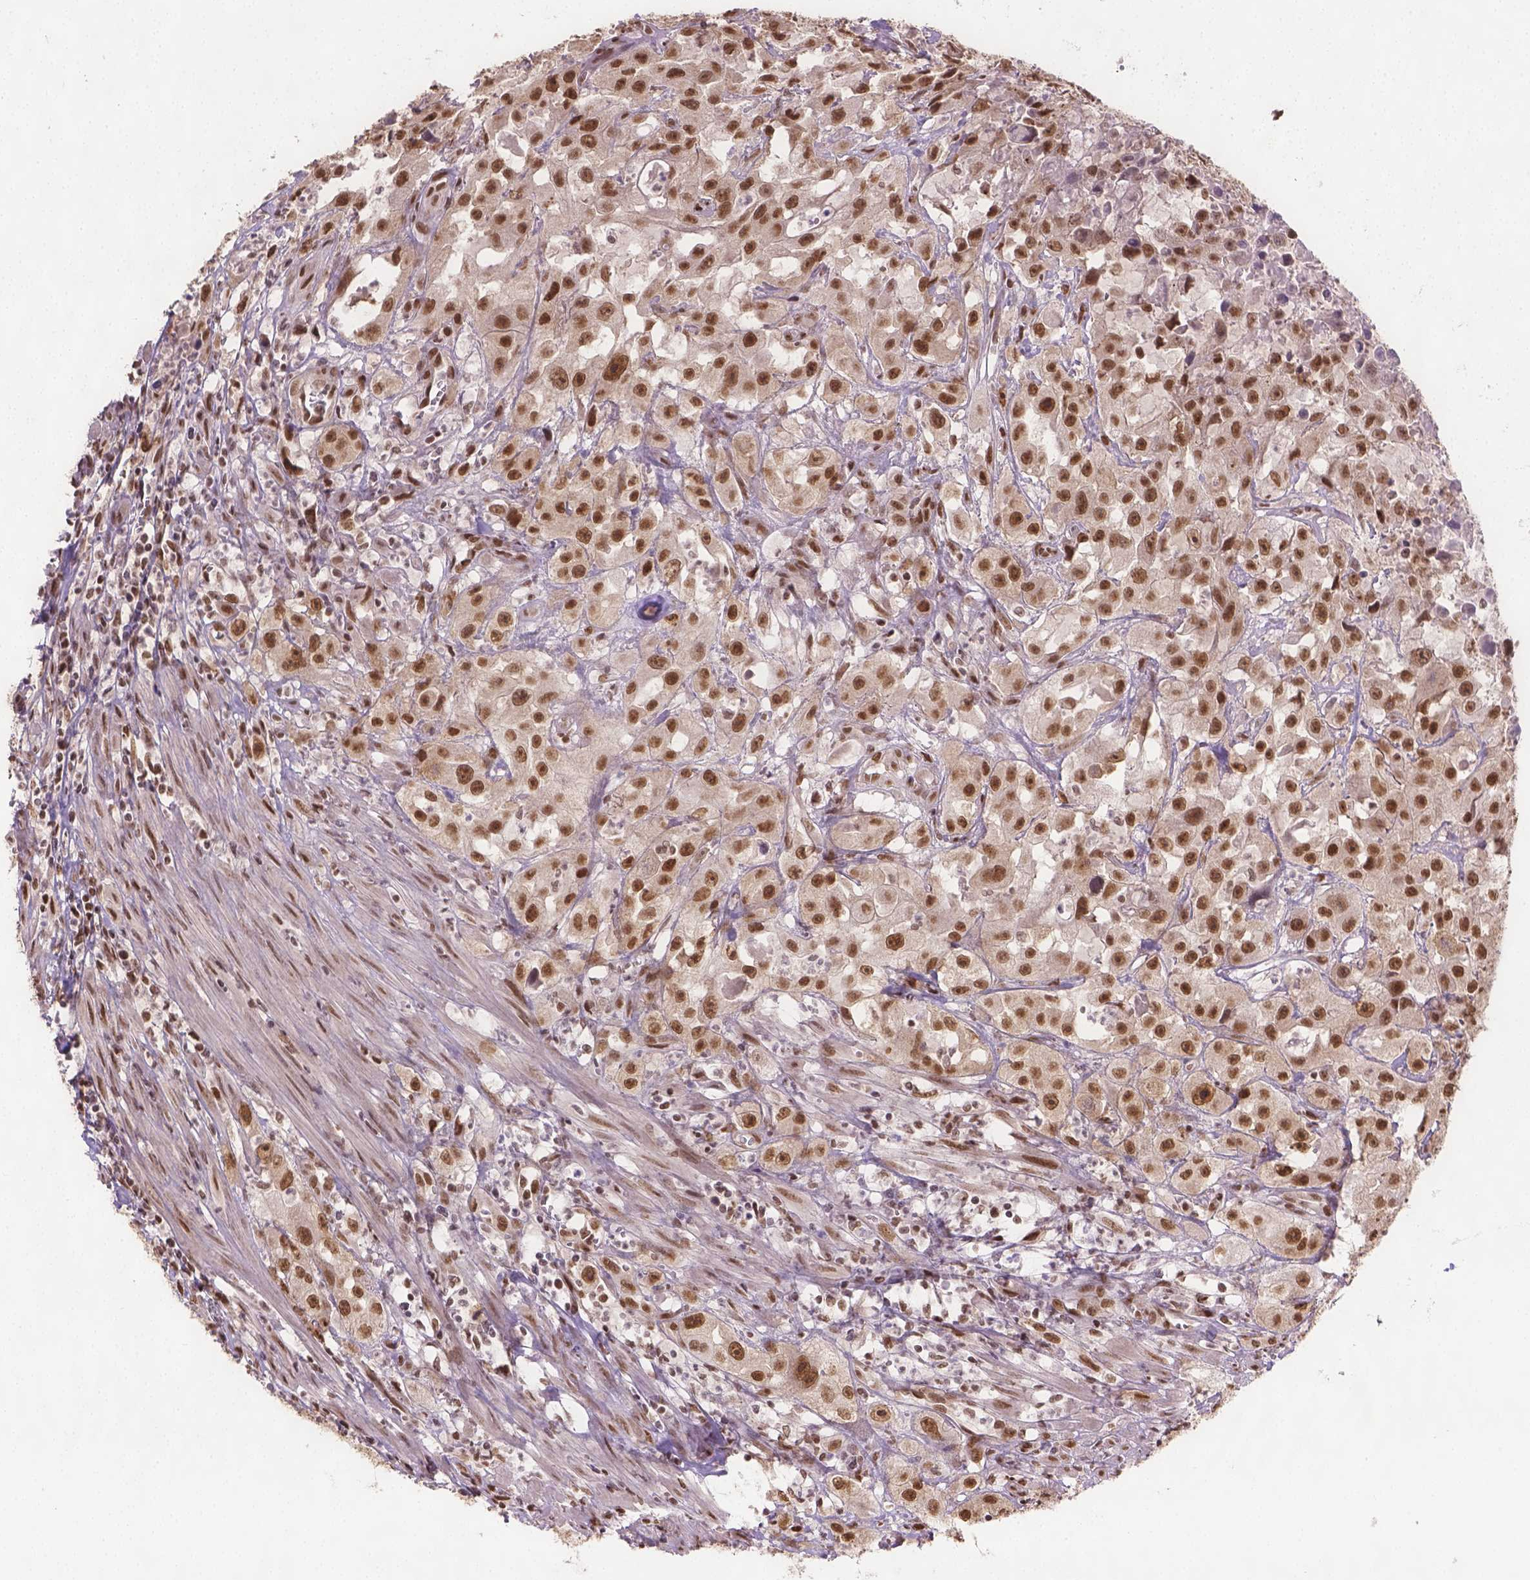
{"staining": {"intensity": "strong", "quantity": ">75%", "location": "nuclear"}, "tissue": "urothelial cancer", "cell_type": "Tumor cells", "image_type": "cancer", "snomed": [{"axis": "morphology", "description": "Urothelial carcinoma, High grade"}, {"axis": "topography", "description": "Urinary bladder"}], "caption": "Immunohistochemical staining of urothelial cancer demonstrates strong nuclear protein expression in approximately >75% of tumor cells.", "gene": "FANCE", "patient": {"sex": "male", "age": 79}}